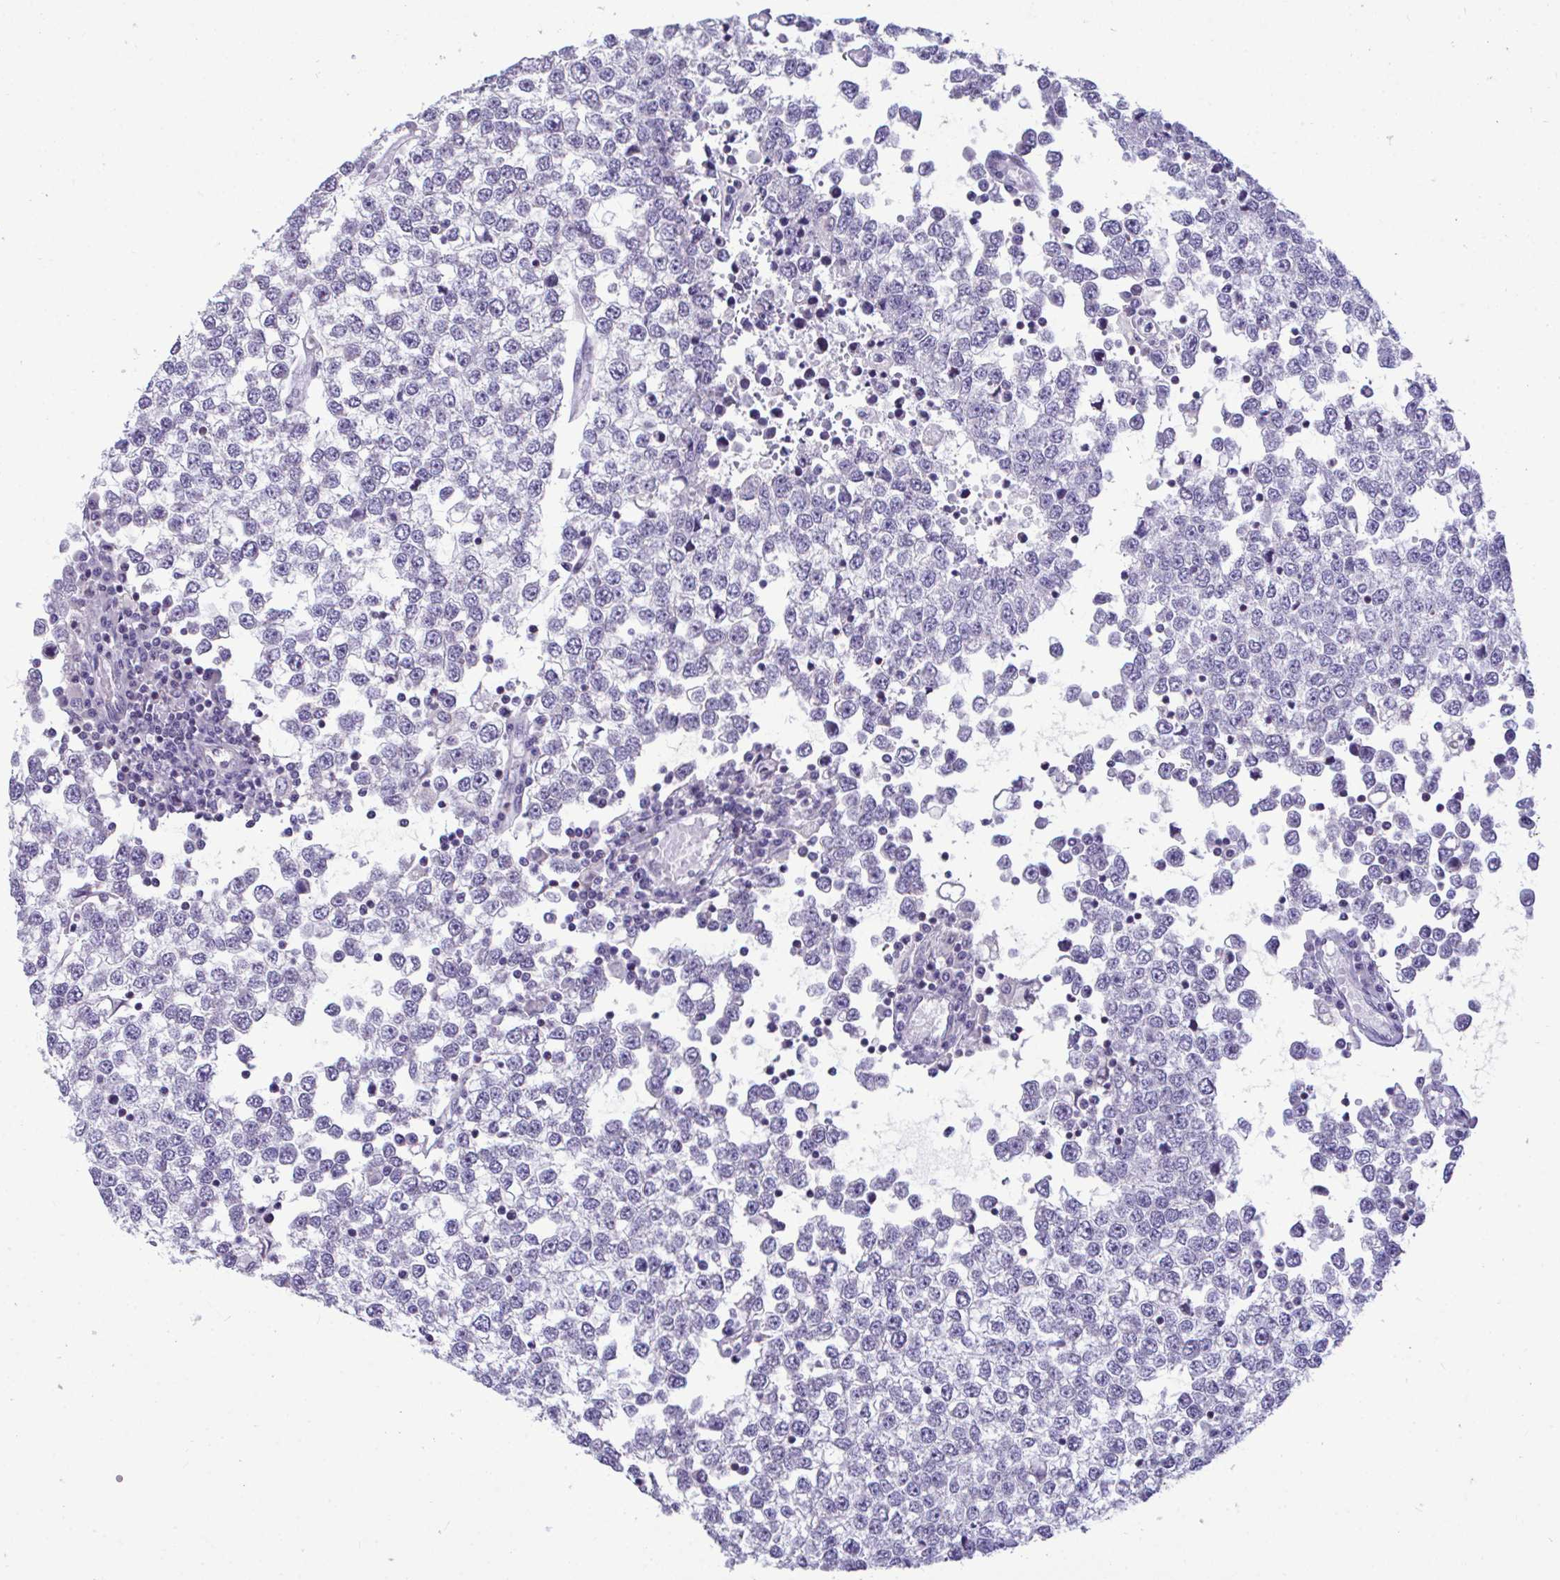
{"staining": {"intensity": "negative", "quantity": "none", "location": "none"}, "tissue": "testis cancer", "cell_type": "Tumor cells", "image_type": "cancer", "snomed": [{"axis": "morphology", "description": "Seminoma, NOS"}, {"axis": "topography", "description": "Testis"}], "caption": "IHC image of neoplastic tissue: human testis cancer (seminoma) stained with DAB shows no significant protein positivity in tumor cells. (DAB immunohistochemistry (IHC) with hematoxylin counter stain).", "gene": "PIGK", "patient": {"sex": "male", "age": 65}}